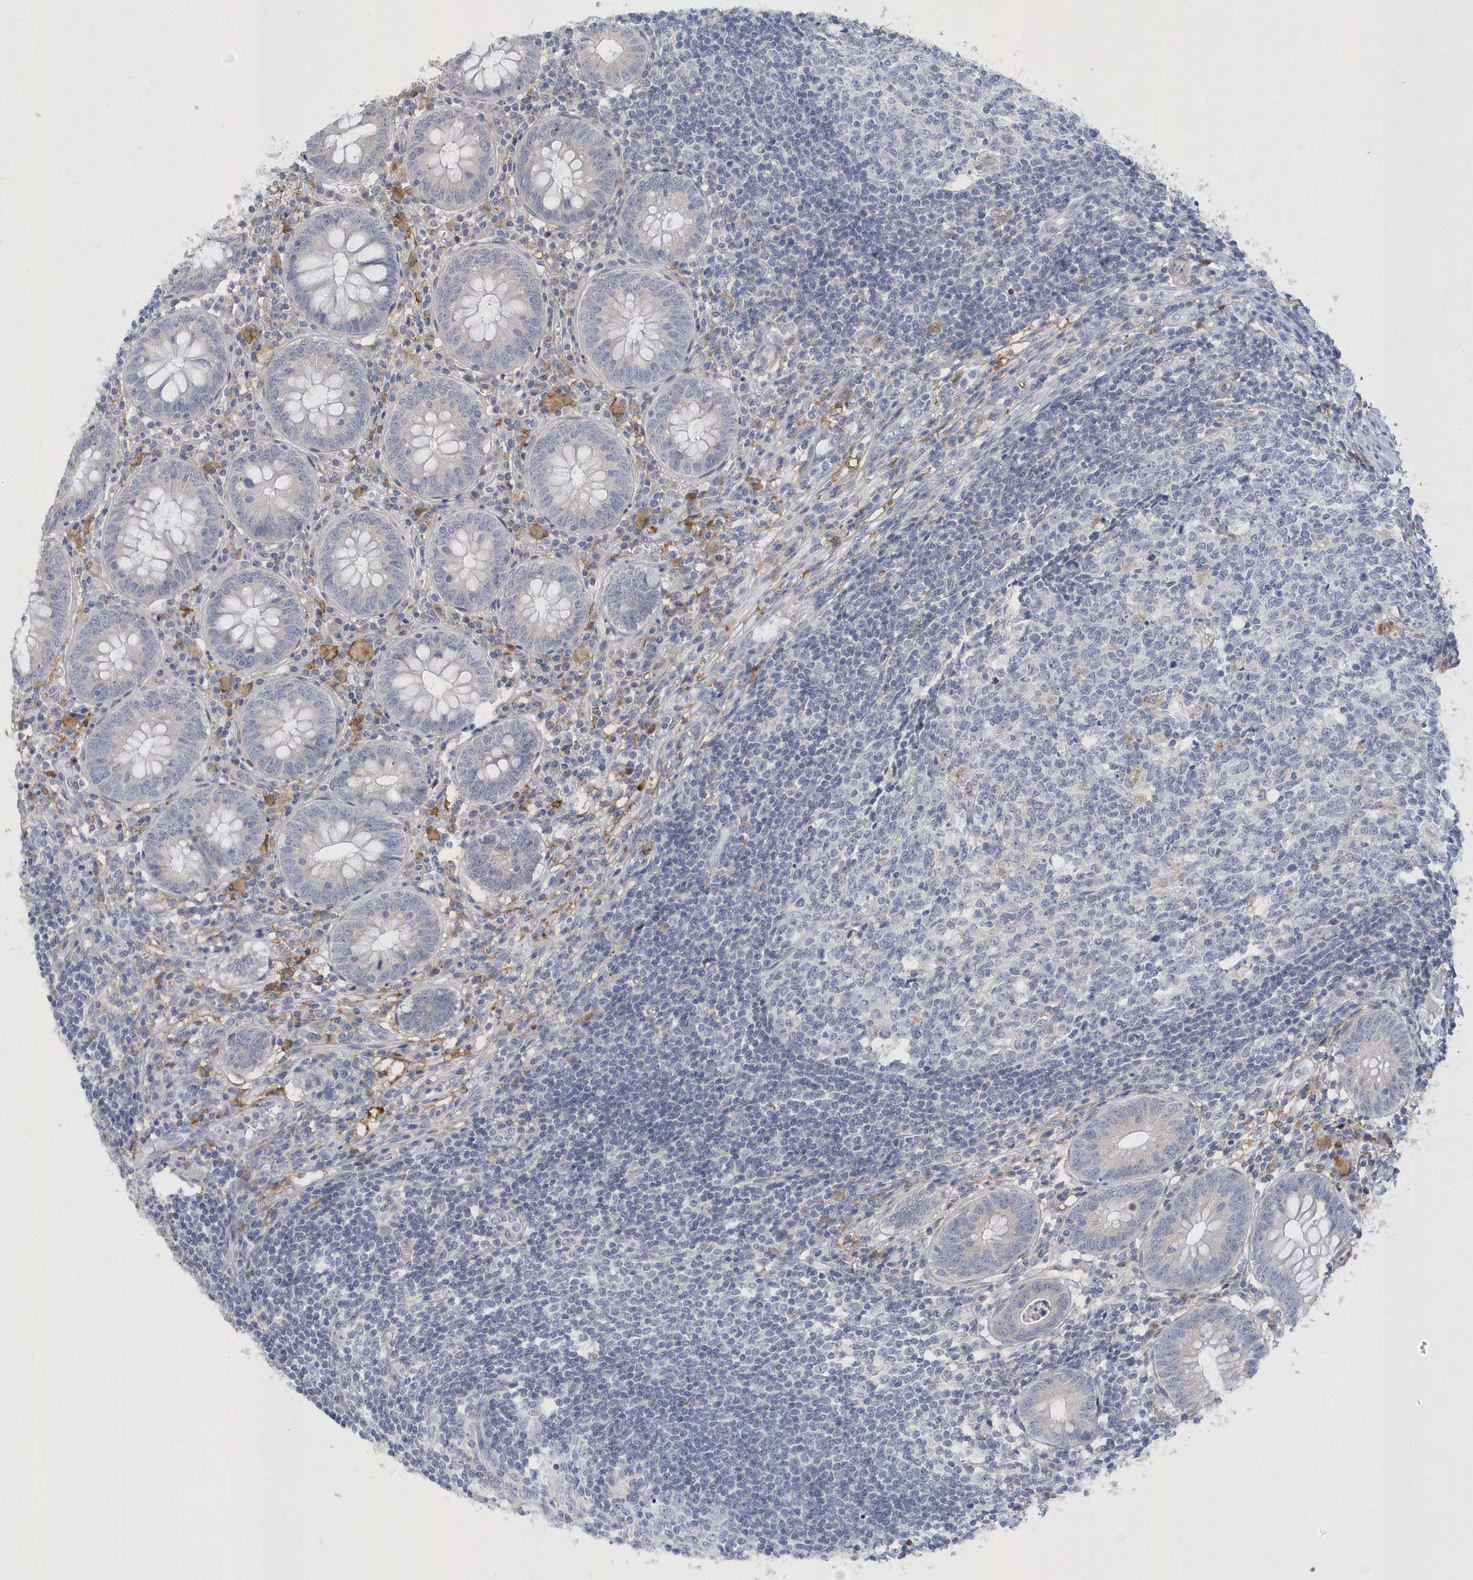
{"staining": {"intensity": "negative", "quantity": "none", "location": "none"}, "tissue": "appendix", "cell_type": "Glandular cells", "image_type": "normal", "snomed": [{"axis": "morphology", "description": "Normal tissue, NOS"}, {"axis": "topography", "description": "Appendix"}], "caption": "Immunohistochemistry (IHC) image of normal appendix: appendix stained with DAB (3,3'-diaminobenzidine) reveals no significant protein staining in glandular cells.", "gene": "TSPEAR", "patient": {"sex": "female", "age": 54}}